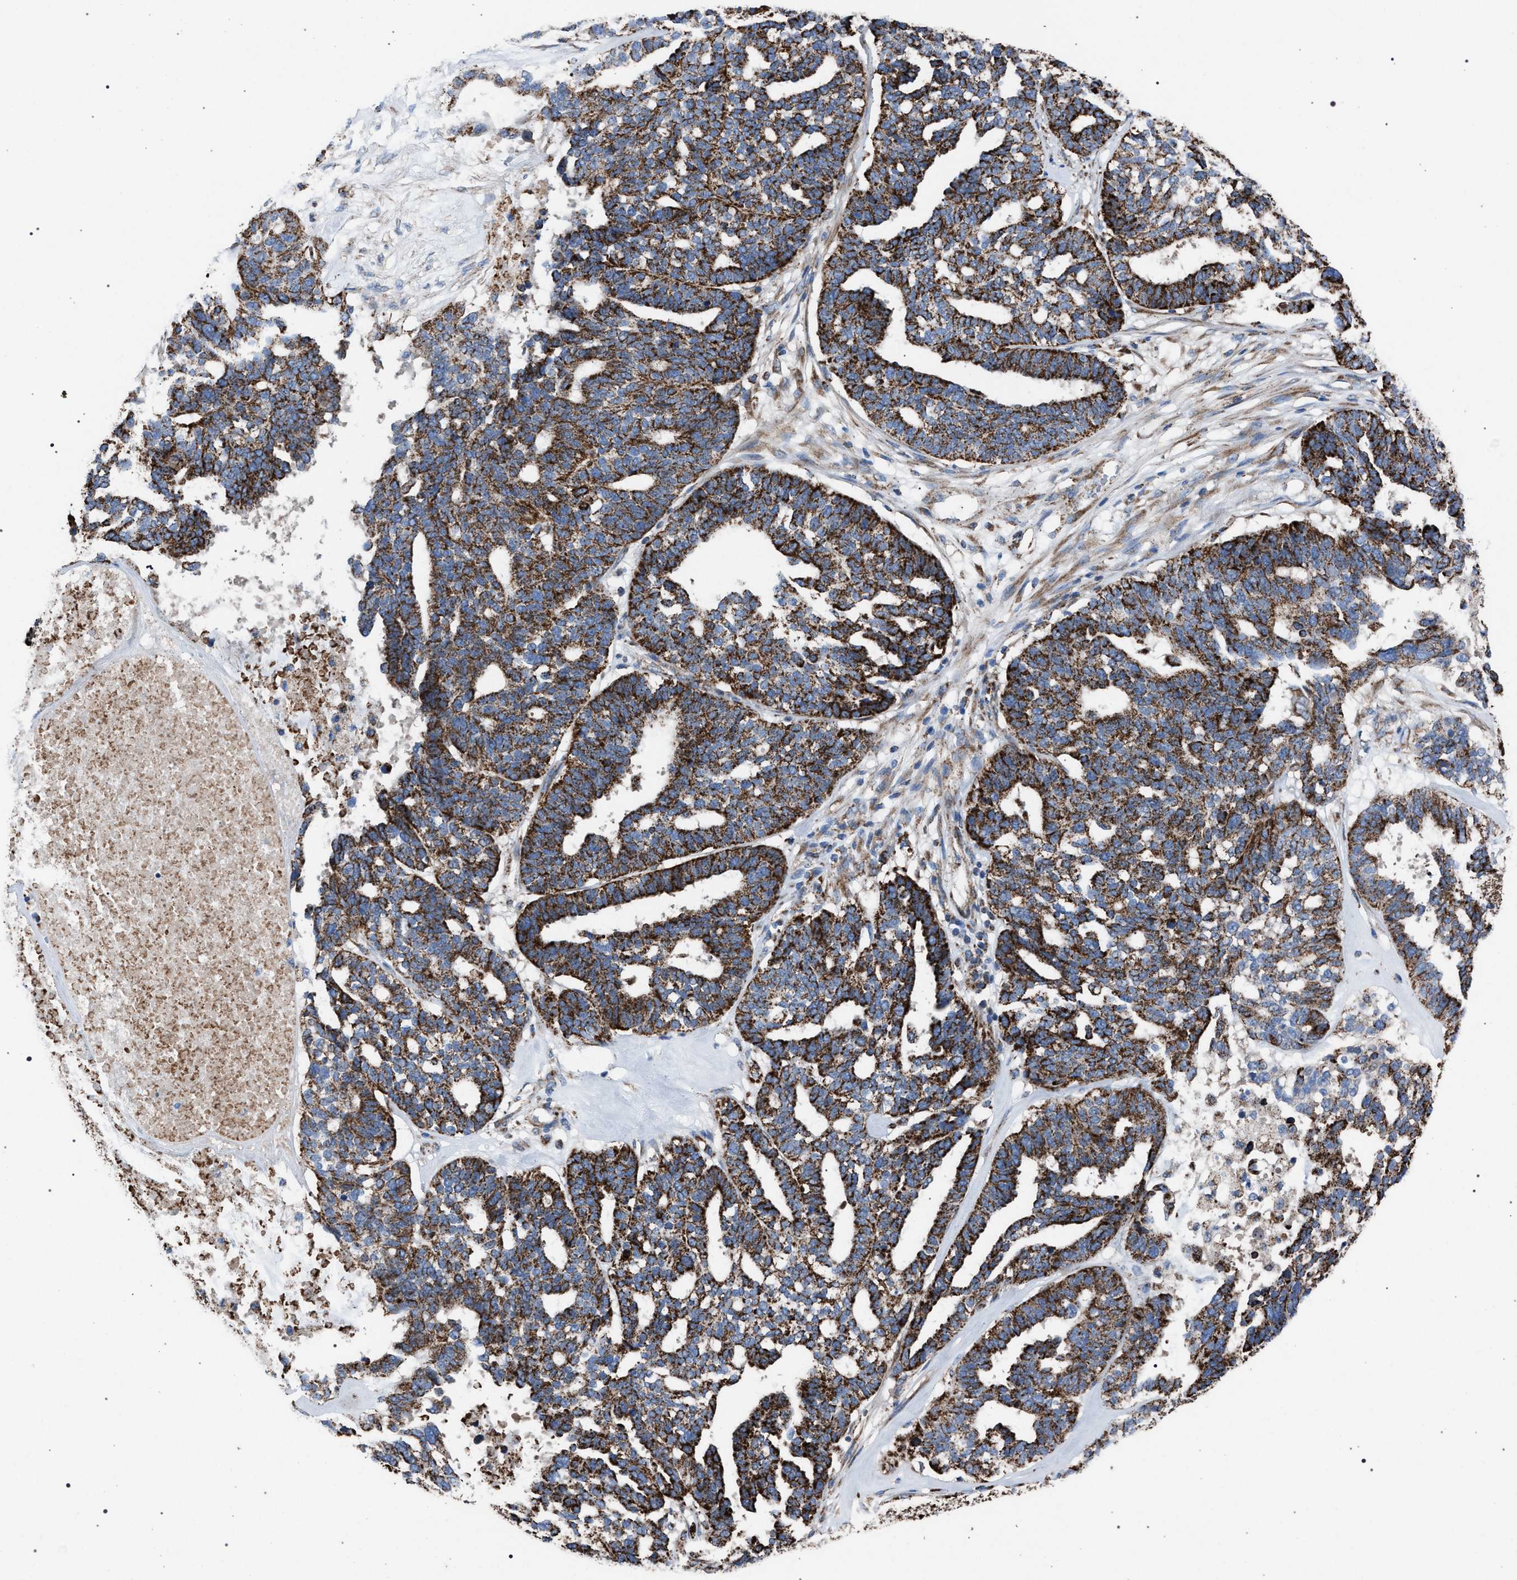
{"staining": {"intensity": "strong", "quantity": ">75%", "location": "cytoplasmic/membranous"}, "tissue": "ovarian cancer", "cell_type": "Tumor cells", "image_type": "cancer", "snomed": [{"axis": "morphology", "description": "Cystadenocarcinoma, serous, NOS"}, {"axis": "topography", "description": "Ovary"}], "caption": "Tumor cells demonstrate high levels of strong cytoplasmic/membranous positivity in approximately >75% of cells in human serous cystadenocarcinoma (ovarian).", "gene": "VPS13A", "patient": {"sex": "female", "age": 59}}